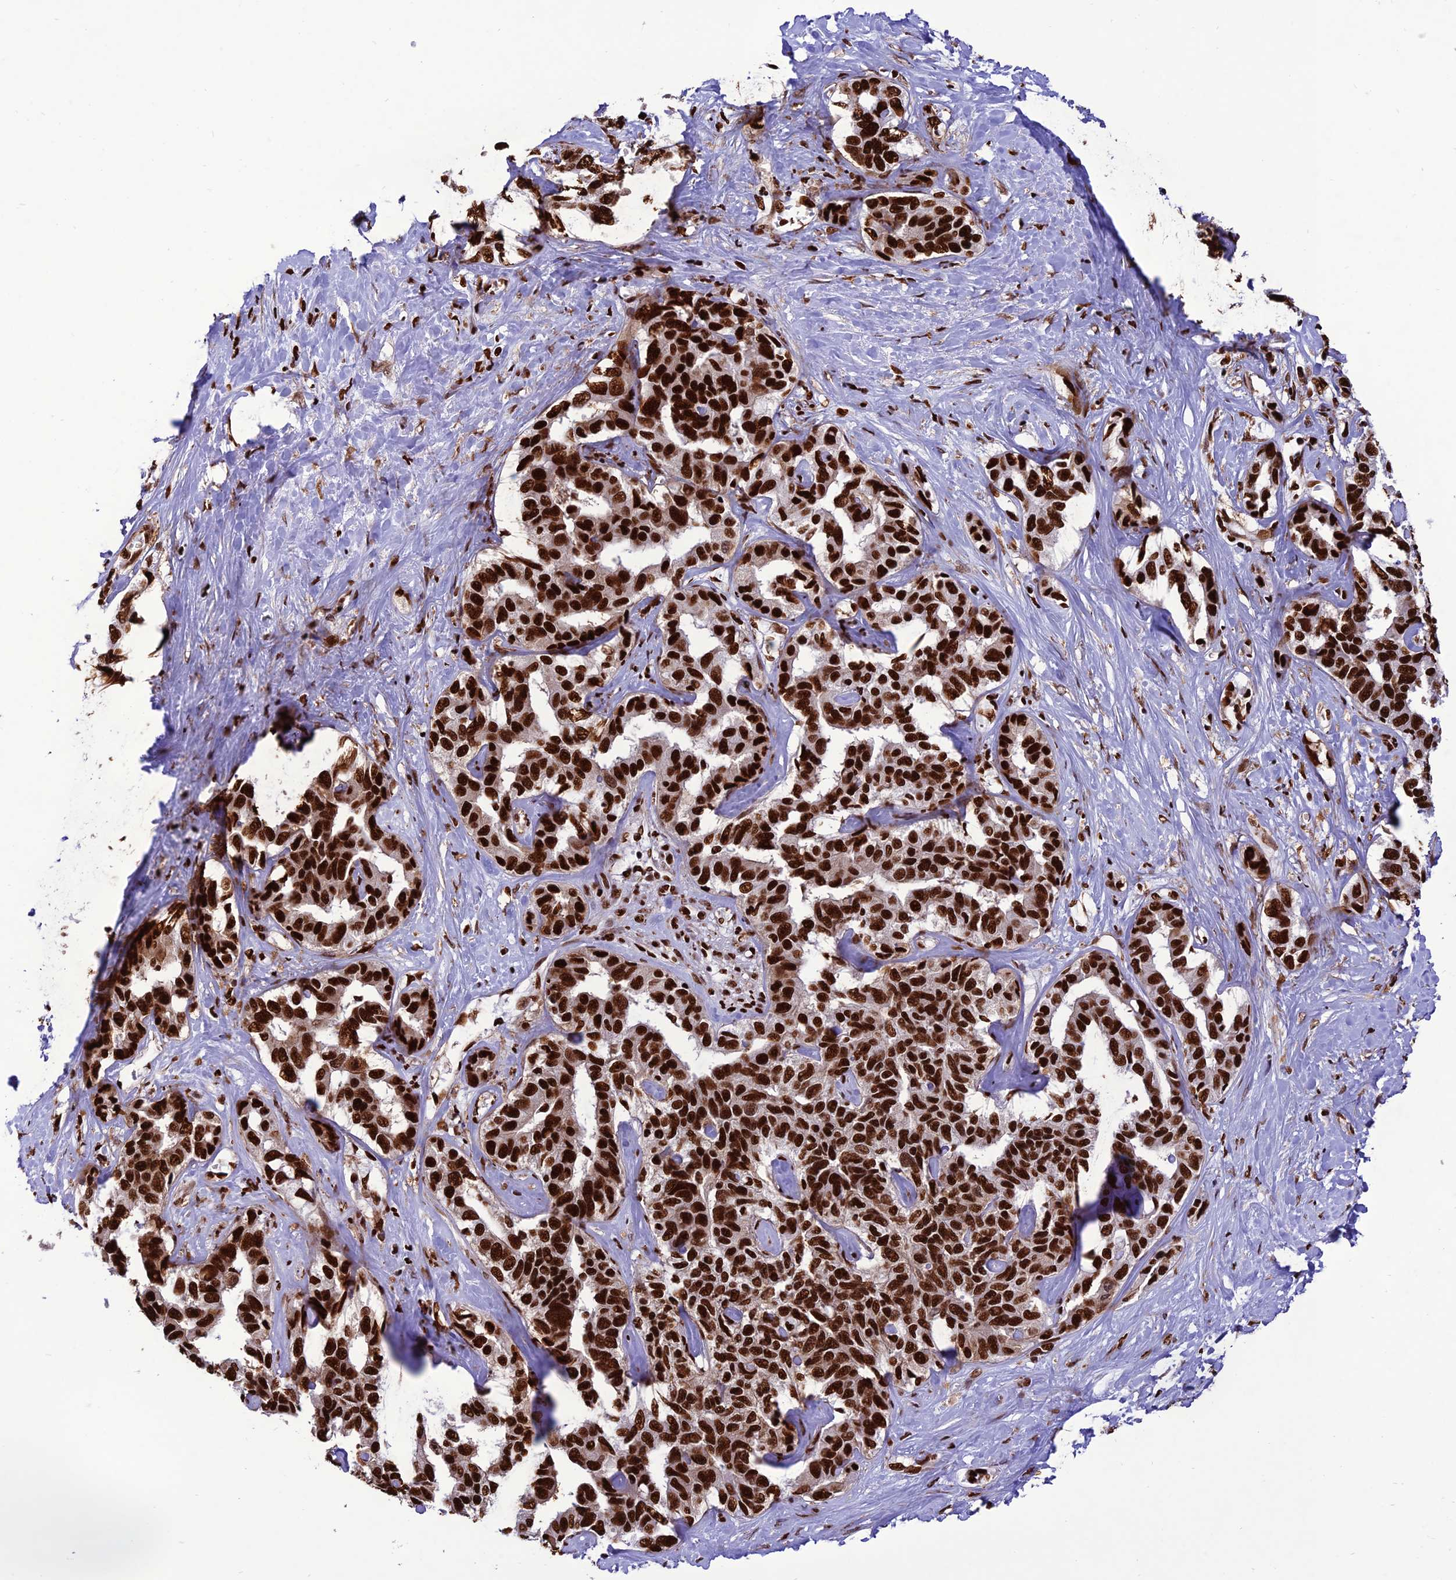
{"staining": {"intensity": "strong", "quantity": ">75%", "location": "nuclear"}, "tissue": "liver cancer", "cell_type": "Tumor cells", "image_type": "cancer", "snomed": [{"axis": "morphology", "description": "Cholangiocarcinoma"}, {"axis": "topography", "description": "Liver"}], "caption": "An image showing strong nuclear positivity in about >75% of tumor cells in liver cancer, as visualized by brown immunohistochemical staining.", "gene": "INO80E", "patient": {"sex": "male", "age": 59}}